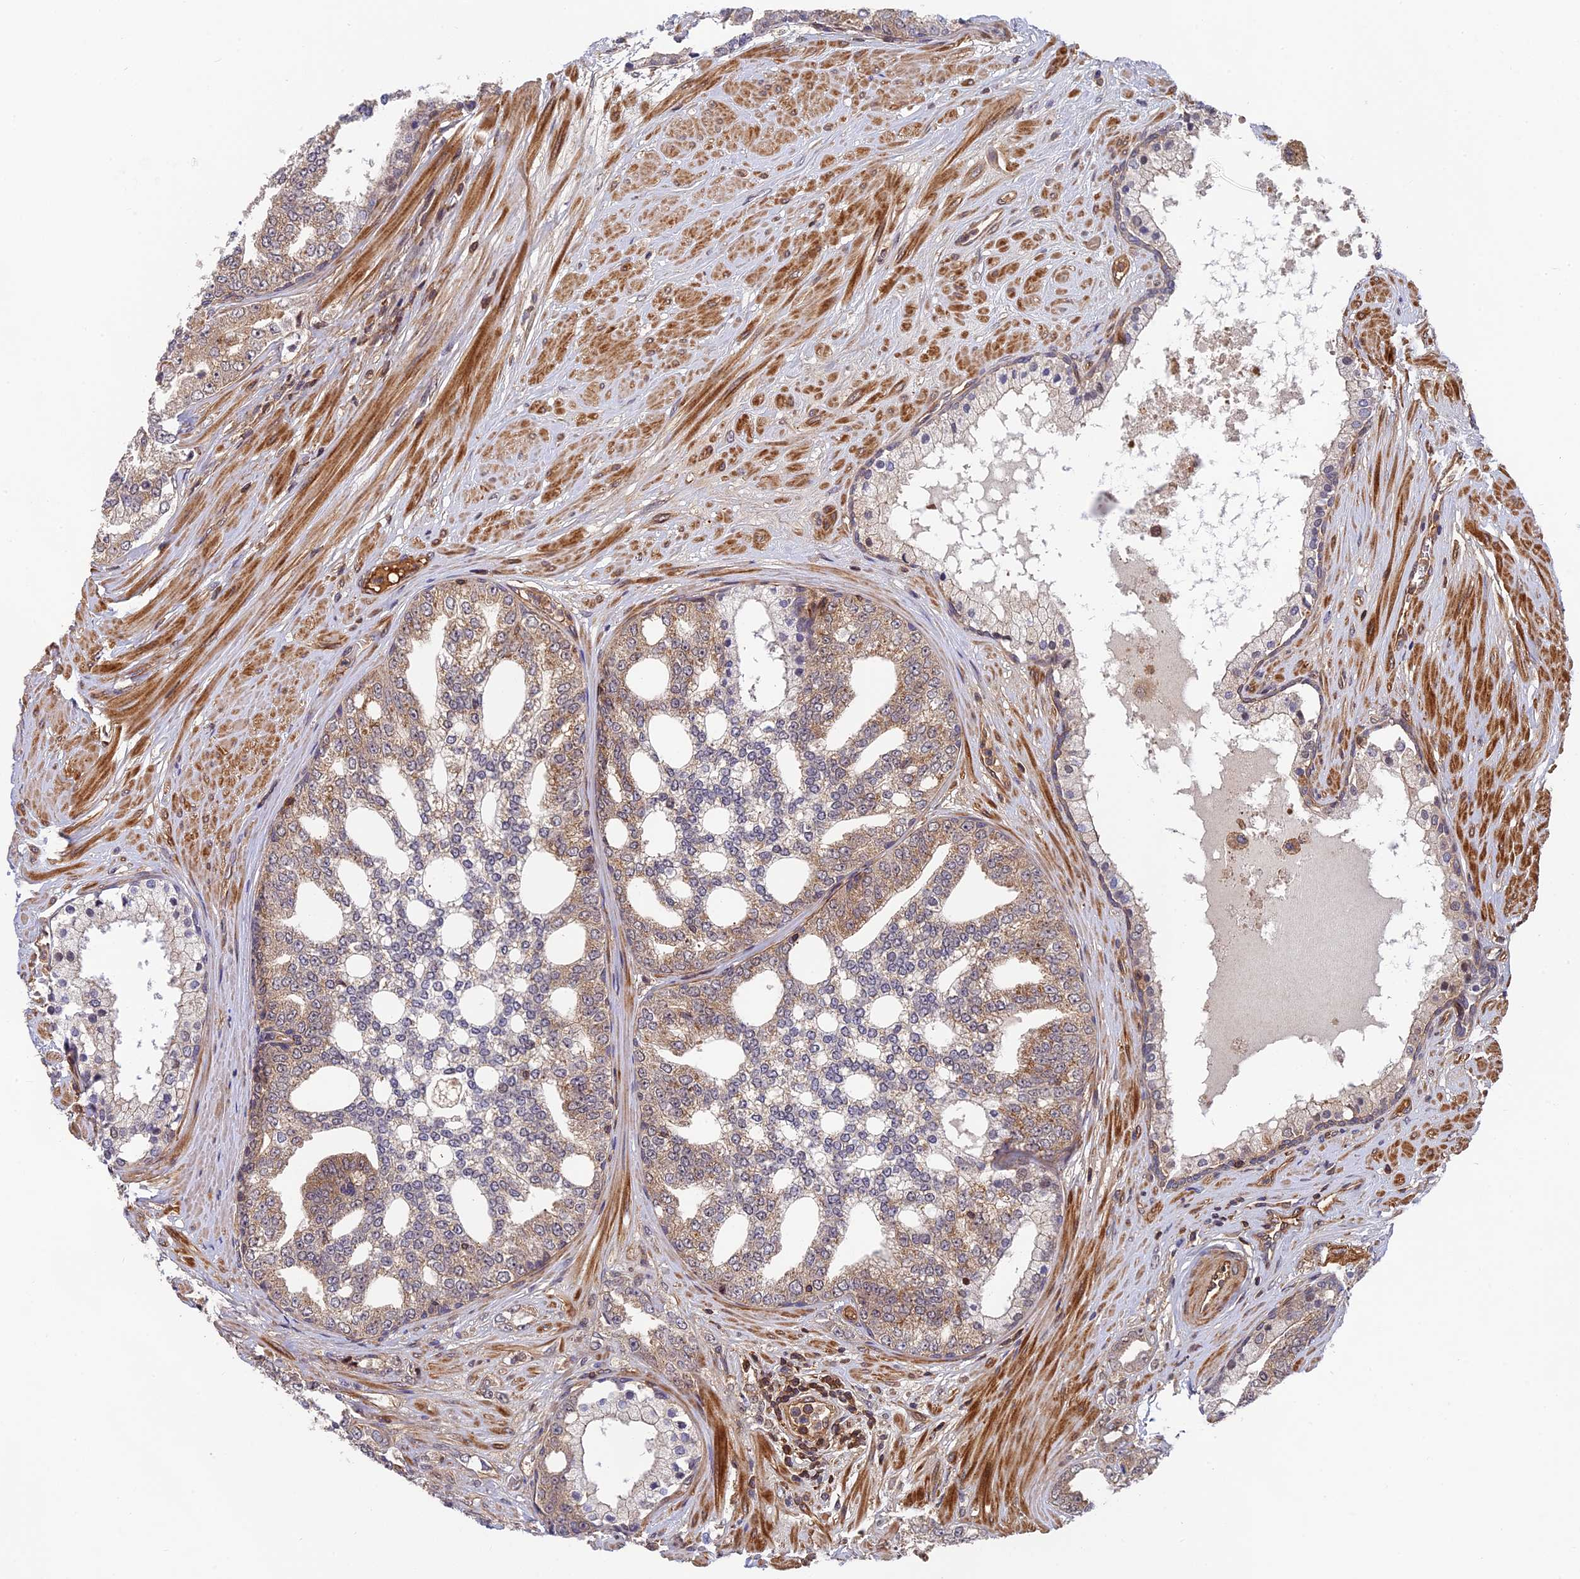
{"staining": {"intensity": "weak", "quantity": ">75%", "location": "cytoplasmic/membranous"}, "tissue": "prostate cancer", "cell_type": "Tumor cells", "image_type": "cancer", "snomed": [{"axis": "morphology", "description": "Adenocarcinoma, High grade"}, {"axis": "topography", "description": "Prostate"}], "caption": "Weak cytoplasmic/membranous protein staining is present in approximately >75% of tumor cells in prostate high-grade adenocarcinoma. (IHC, brightfield microscopy, high magnification).", "gene": "OSBPL1A", "patient": {"sex": "male", "age": 64}}